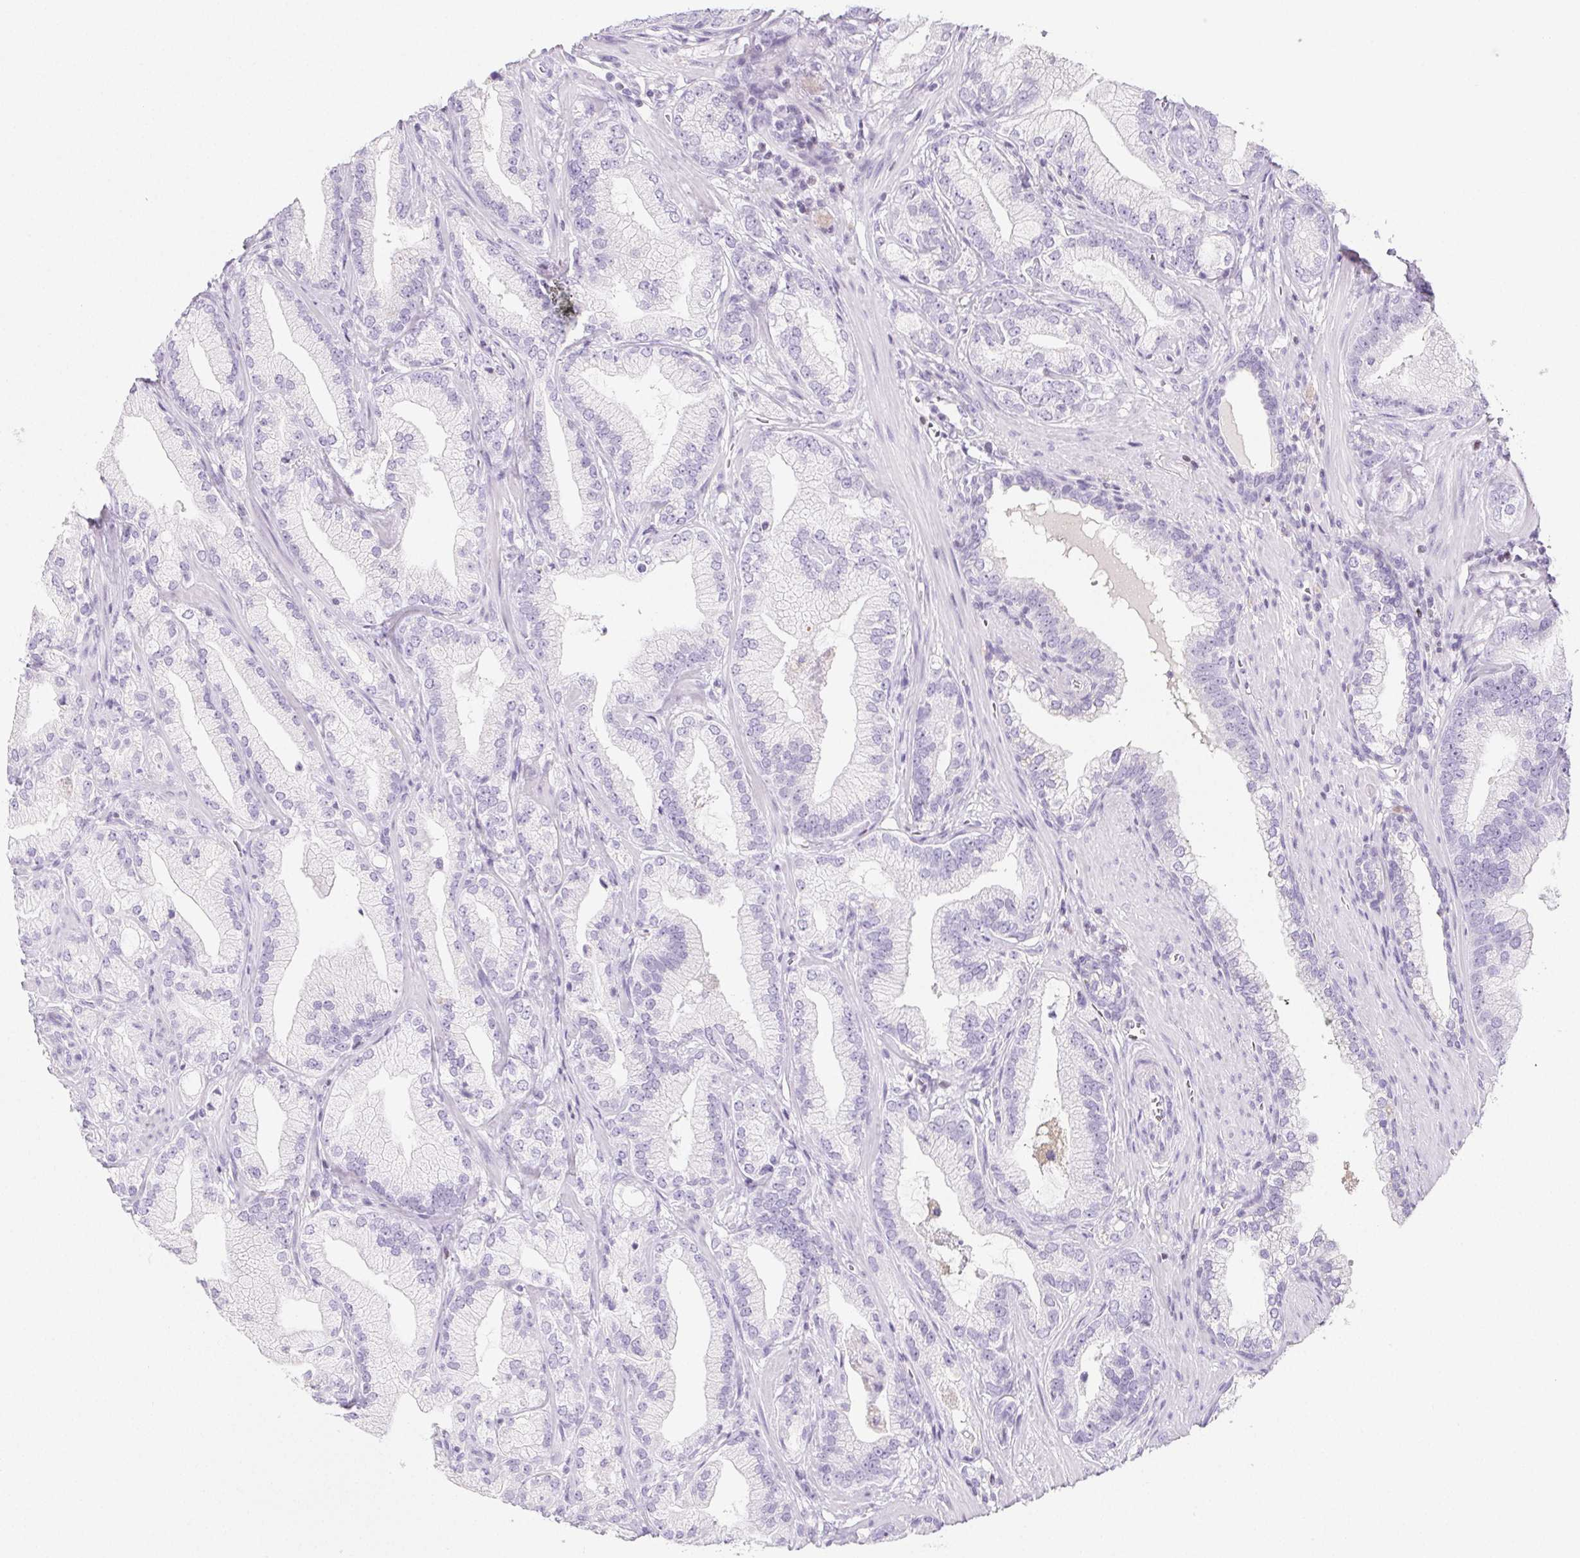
{"staining": {"intensity": "negative", "quantity": "none", "location": "none"}, "tissue": "prostate cancer", "cell_type": "Tumor cells", "image_type": "cancer", "snomed": [{"axis": "morphology", "description": "Adenocarcinoma, Low grade"}, {"axis": "topography", "description": "Prostate"}], "caption": "This histopathology image is of prostate cancer (low-grade adenocarcinoma) stained with immunohistochemistry (IHC) to label a protein in brown with the nuclei are counter-stained blue. There is no staining in tumor cells. (DAB (3,3'-diaminobenzidine) IHC with hematoxylin counter stain).", "gene": "BEND2", "patient": {"sex": "male", "age": 62}}